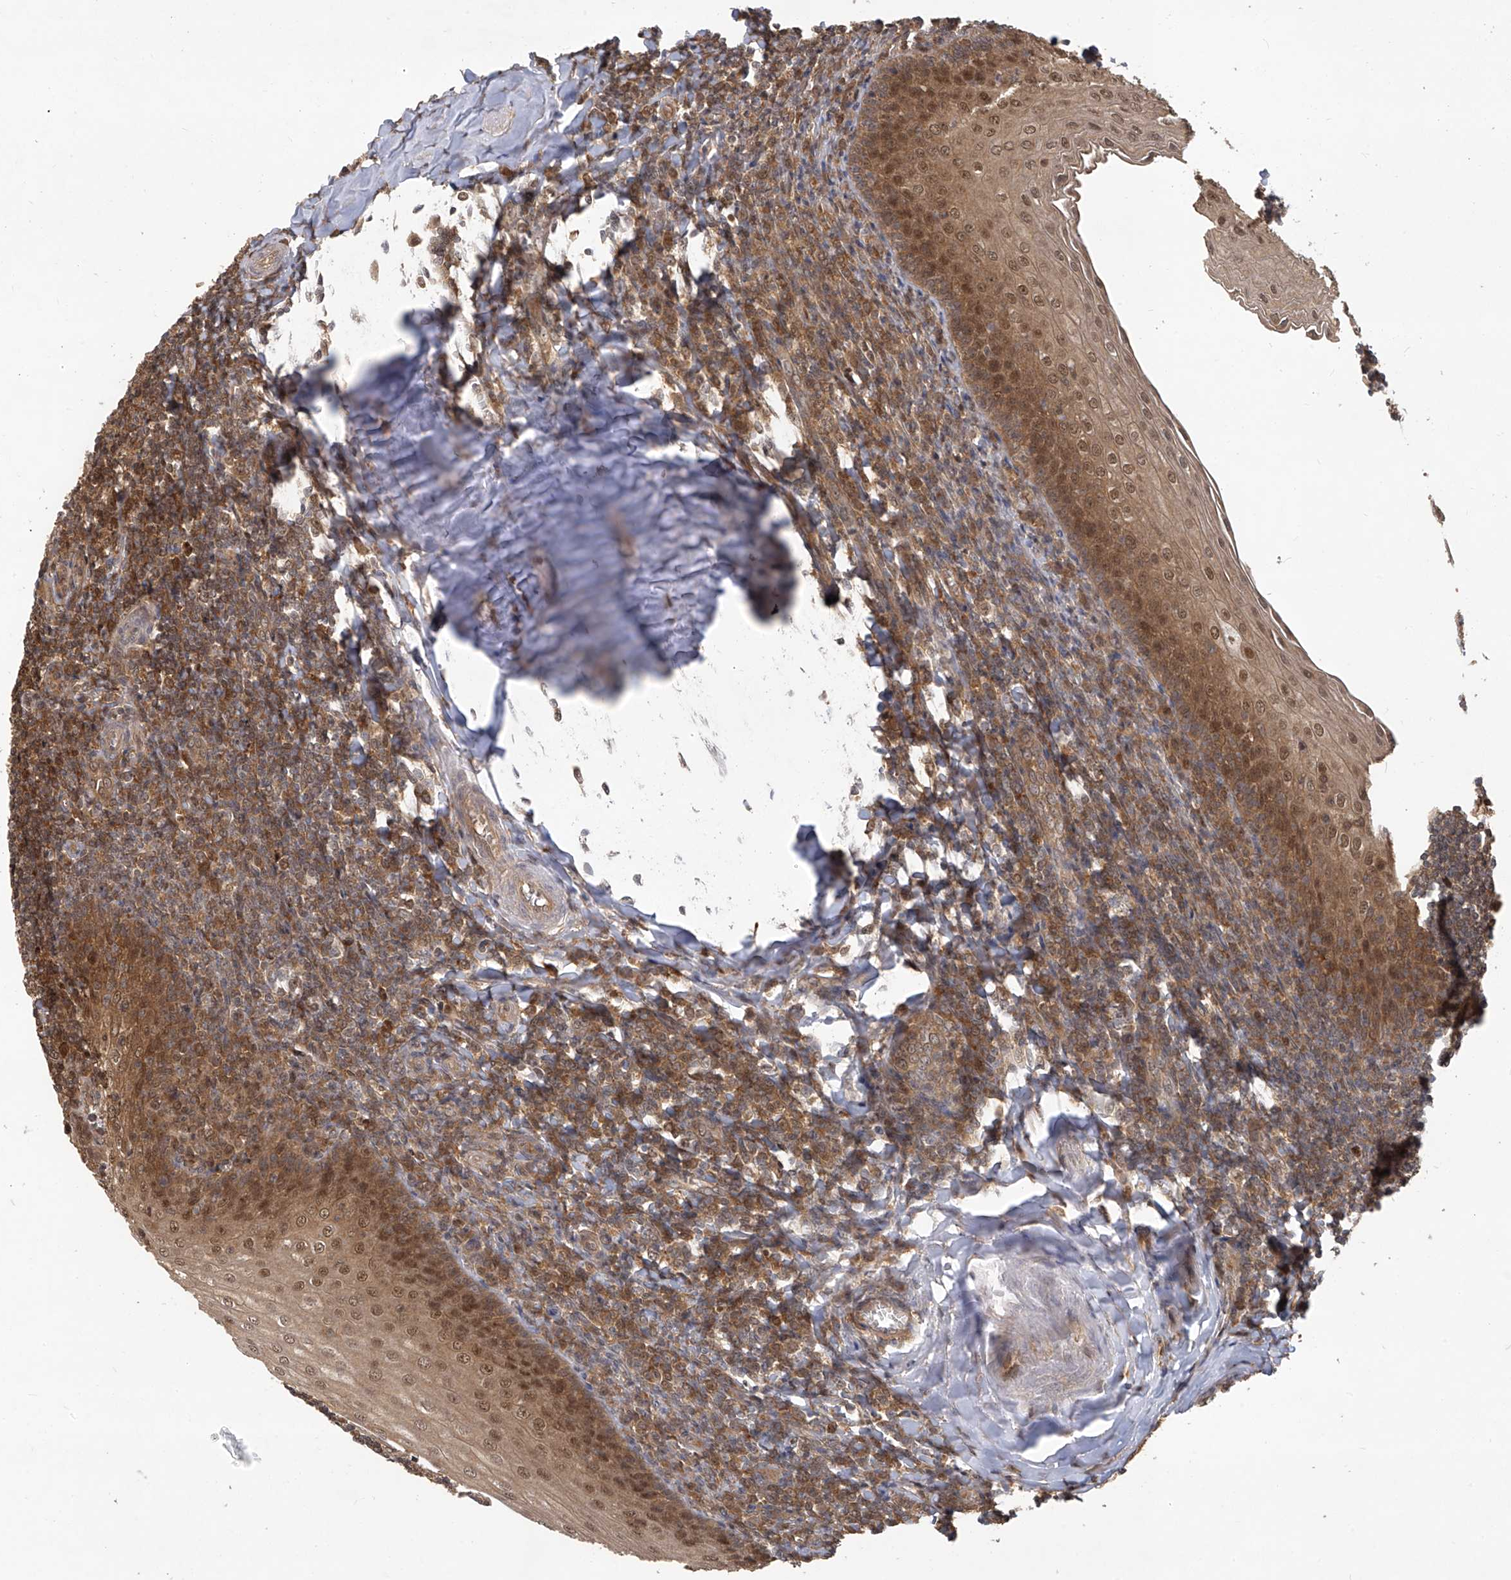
{"staining": {"intensity": "moderate", "quantity": ">75%", "location": "cytoplasmic/membranous"}, "tissue": "tonsil", "cell_type": "Germinal center cells", "image_type": "normal", "snomed": [{"axis": "morphology", "description": "Normal tissue, NOS"}, {"axis": "topography", "description": "Tonsil"}], "caption": "High-power microscopy captured an immunohistochemistry (IHC) histopathology image of unremarkable tonsil, revealing moderate cytoplasmic/membranous staining in about >75% of germinal center cells. The protein of interest is stained brown, and the nuclei are stained in blue (DAB IHC with brightfield microscopy, high magnification).", "gene": "PSMB1", "patient": {"sex": "male", "age": 27}}